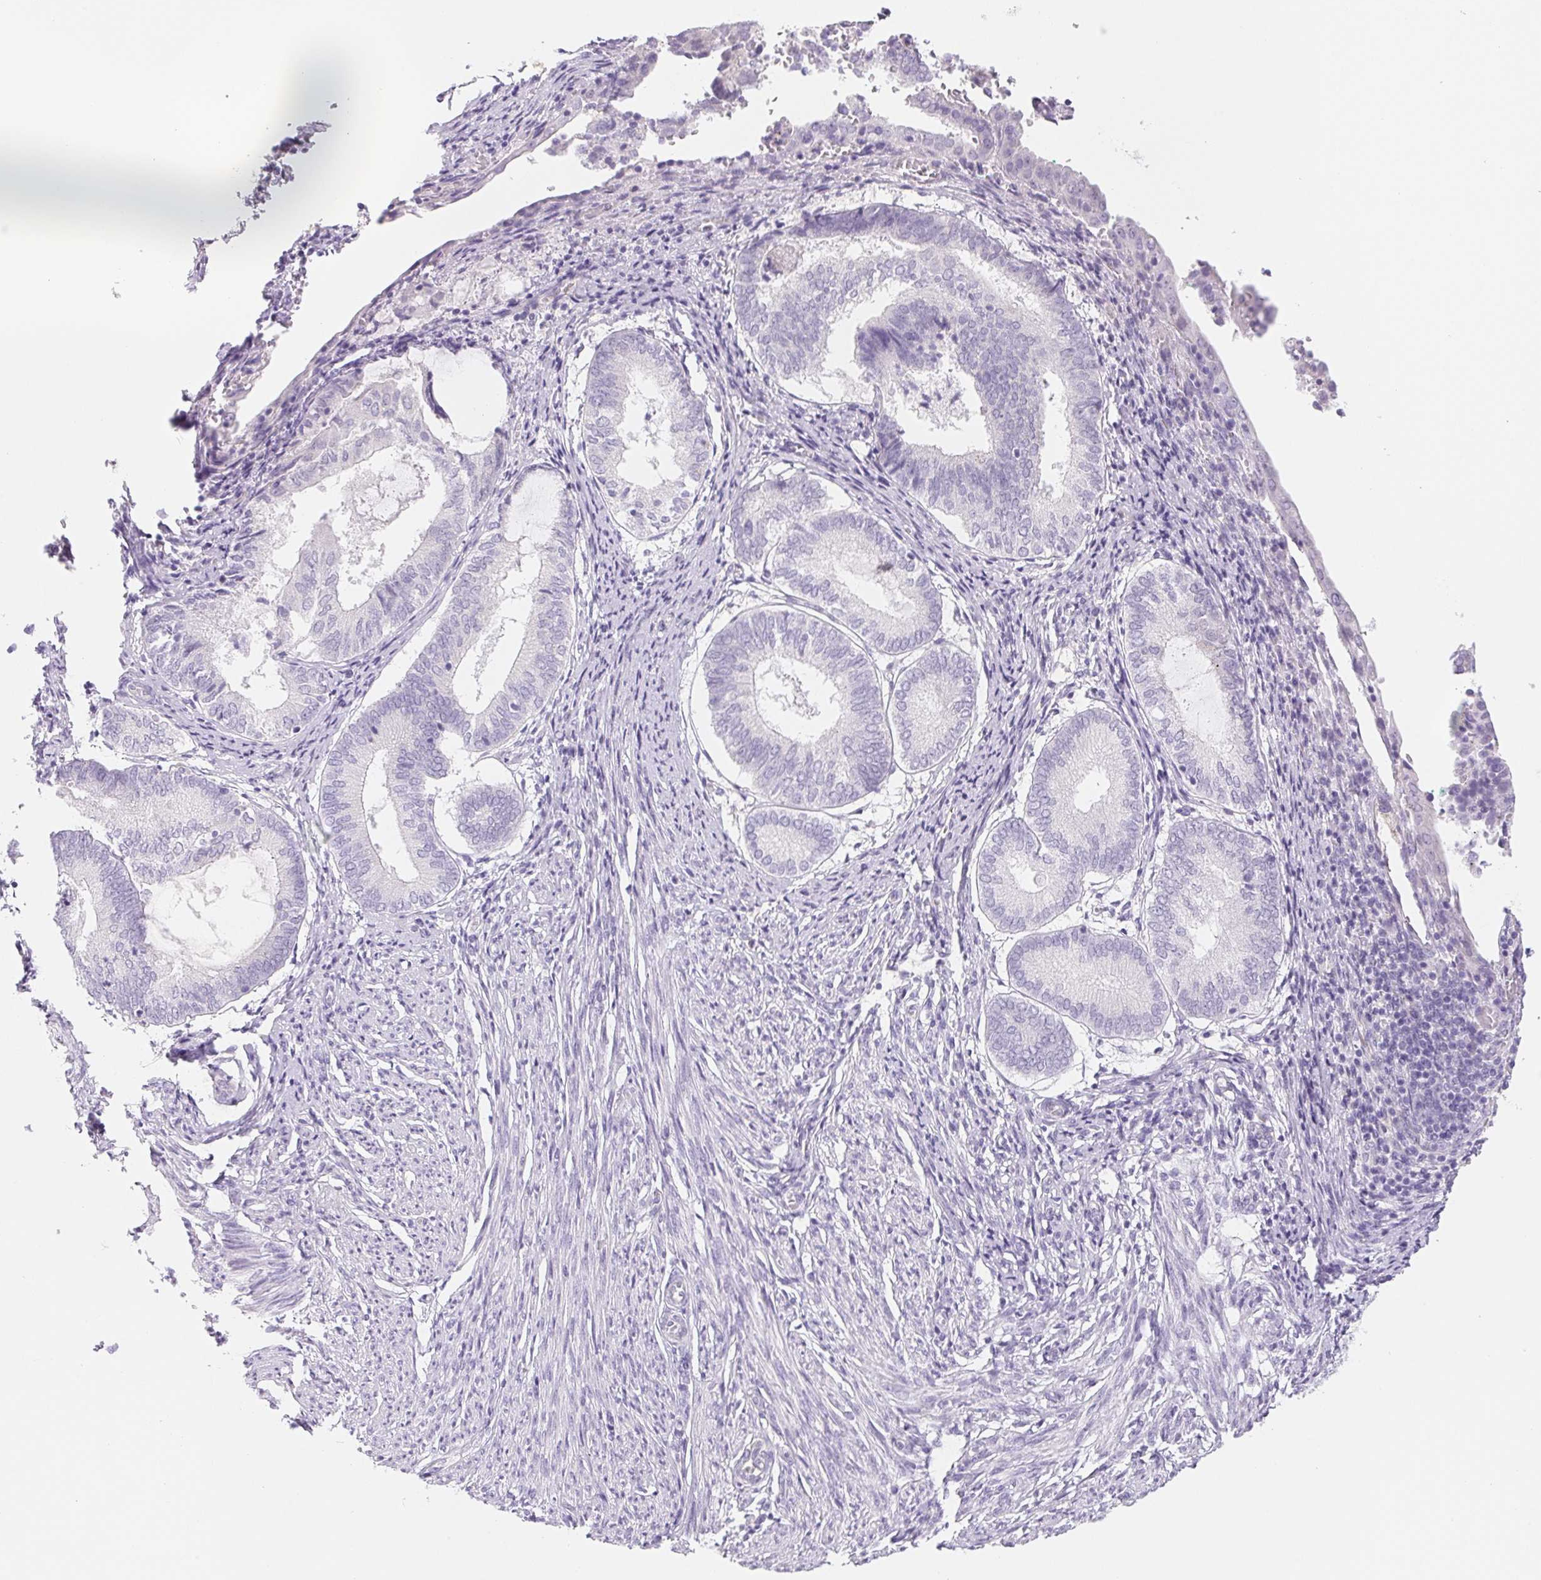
{"staining": {"intensity": "negative", "quantity": "none", "location": "none"}, "tissue": "endometrium", "cell_type": "Cells in endometrial stroma", "image_type": "normal", "snomed": [{"axis": "morphology", "description": "Normal tissue, NOS"}, {"axis": "topography", "description": "Endometrium"}], "caption": "Immunohistochemical staining of benign endometrium demonstrates no significant expression in cells in endometrial stroma.", "gene": "CTNND2", "patient": {"sex": "female", "age": 50}}